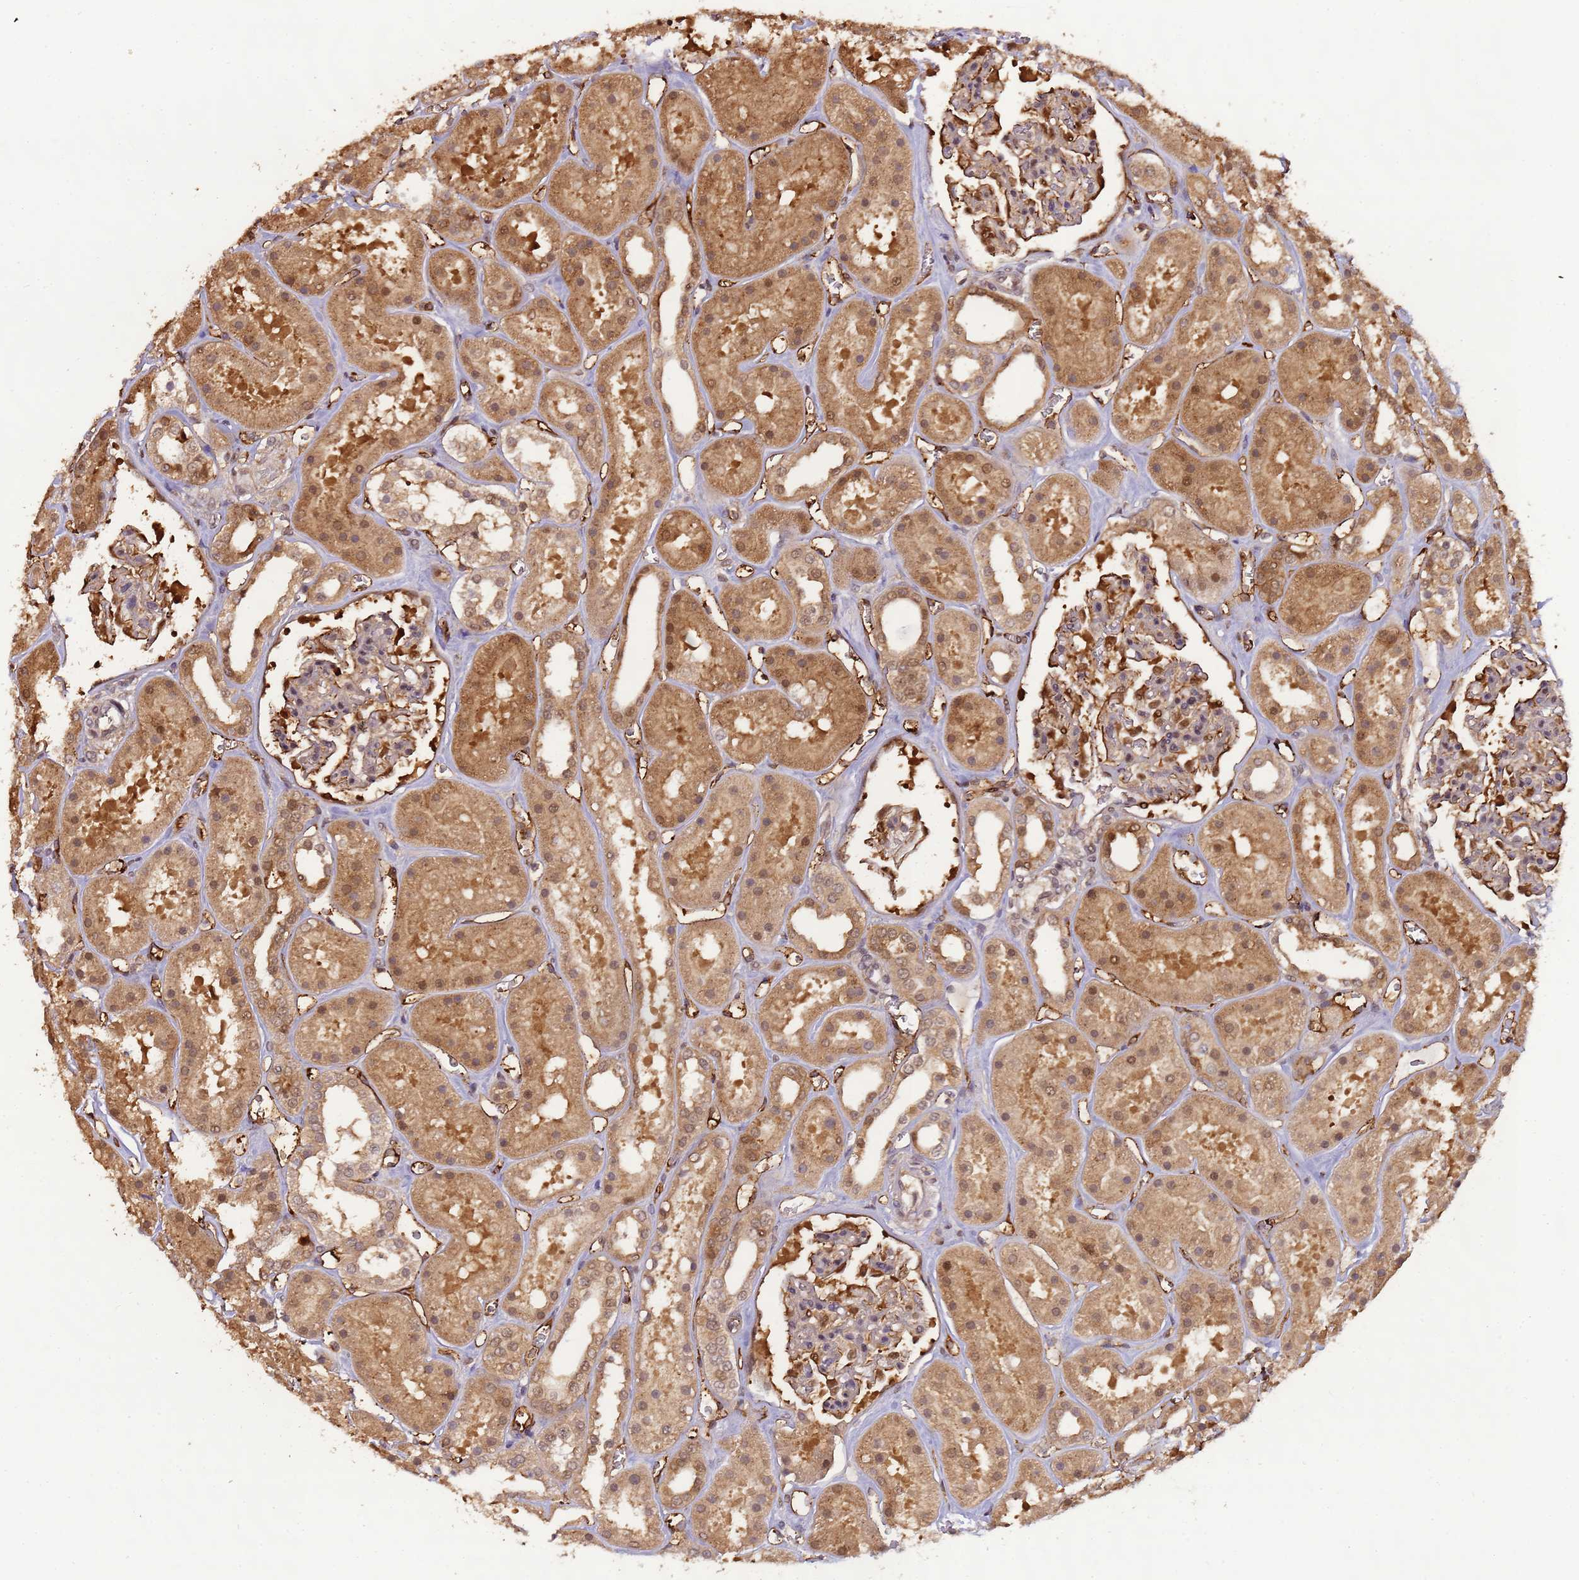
{"staining": {"intensity": "strong", "quantity": "<25%", "location": "cytoplasmic/membranous,nuclear"}, "tissue": "kidney", "cell_type": "Cells in glomeruli", "image_type": "normal", "snomed": [{"axis": "morphology", "description": "Normal tissue, NOS"}, {"axis": "topography", "description": "Kidney"}], "caption": "Immunohistochemistry (IHC) micrograph of normal kidney: human kidney stained using immunohistochemistry exhibits medium levels of strong protein expression localized specifically in the cytoplasmic/membranous,nuclear of cells in glomeruli, appearing as a cytoplasmic/membranous,nuclear brown color.", "gene": "ZBTB5", "patient": {"sex": "female", "age": 41}}